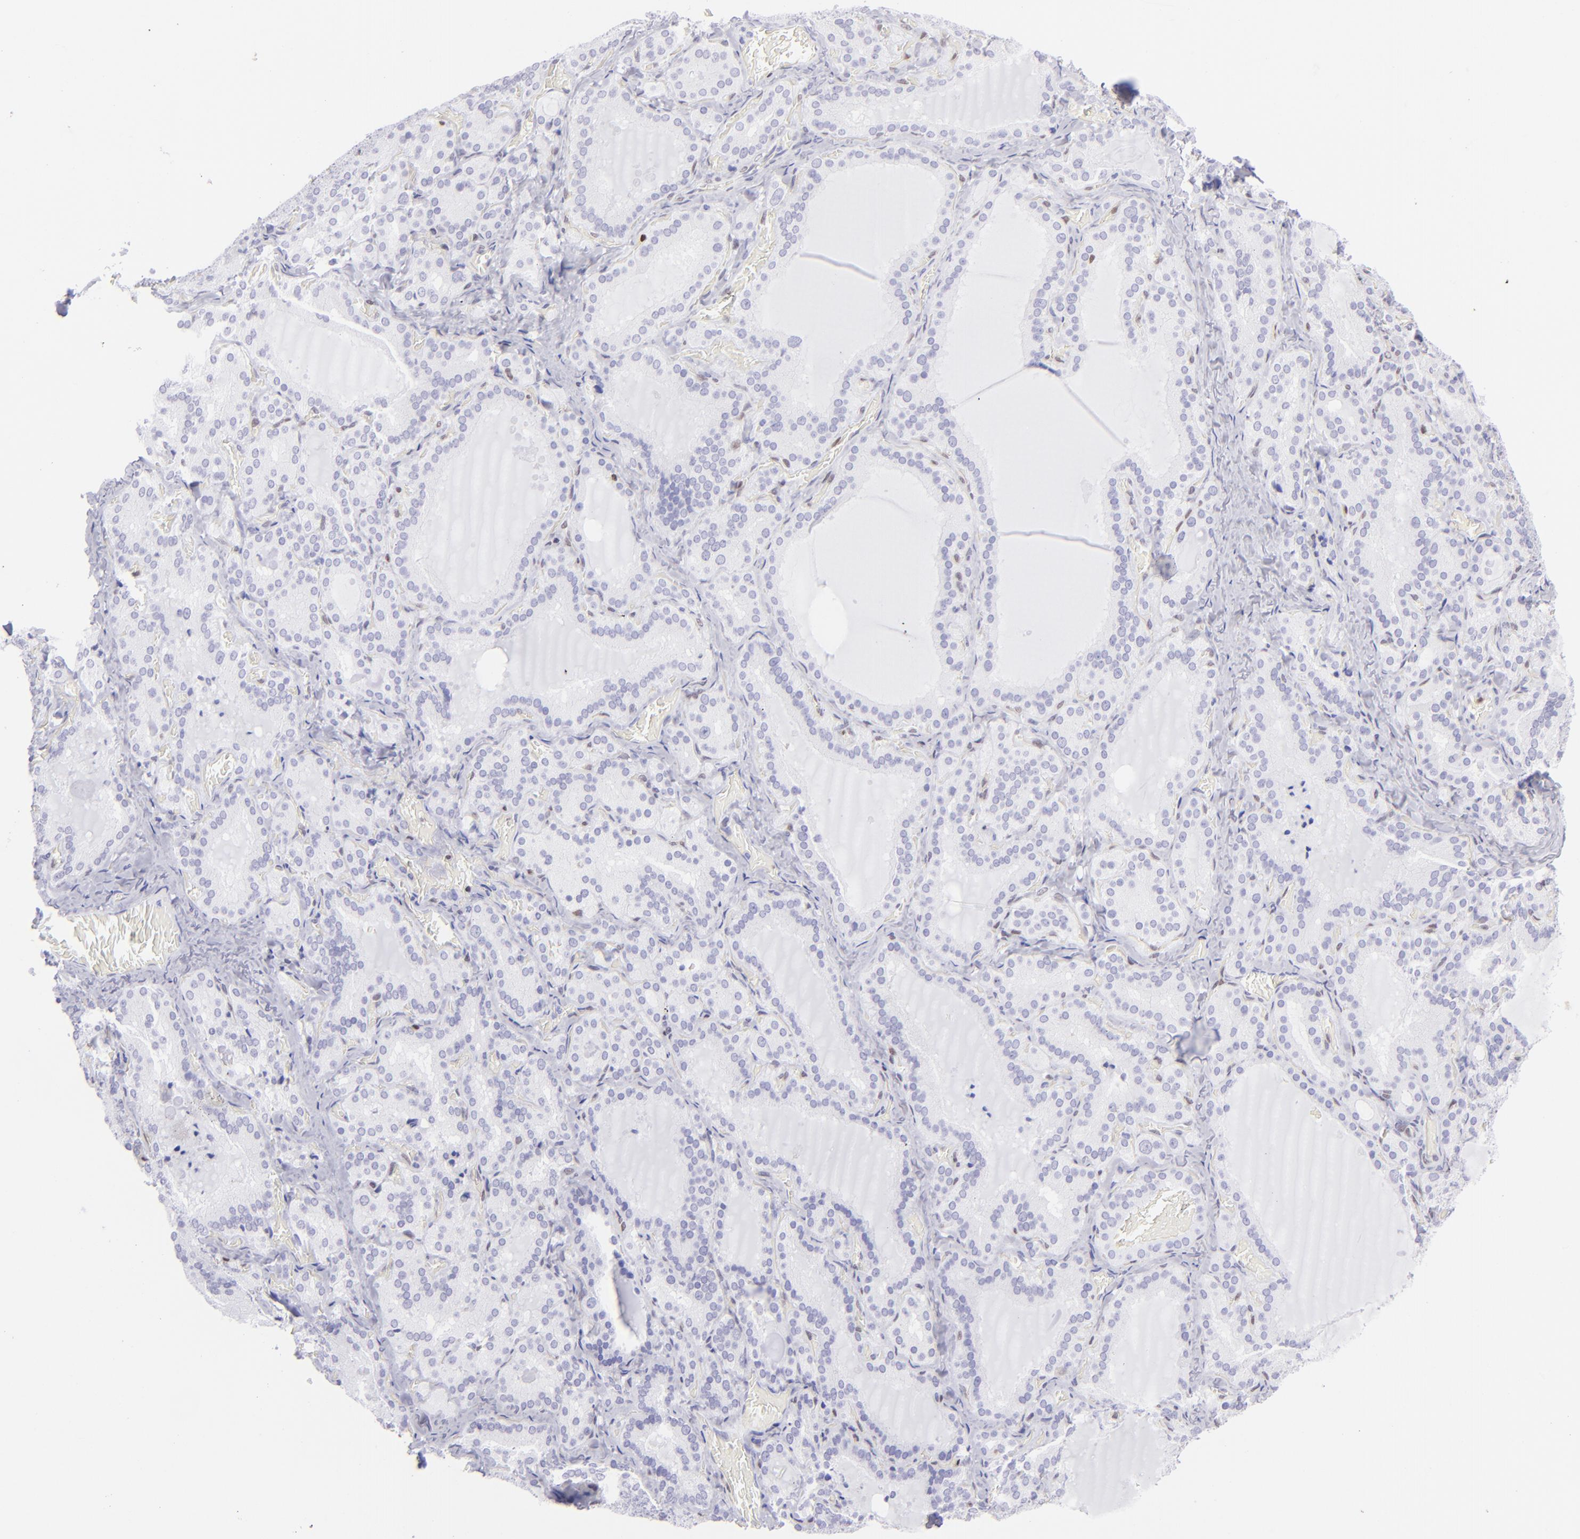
{"staining": {"intensity": "negative", "quantity": "none", "location": "none"}, "tissue": "thyroid gland", "cell_type": "Glandular cells", "image_type": "normal", "snomed": [{"axis": "morphology", "description": "Normal tissue, NOS"}, {"axis": "topography", "description": "Thyroid gland"}], "caption": "Glandular cells show no significant expression in benign thyroid gland.", "gene": "ETS1", "patient": {"sex": "female", "age": 33}}